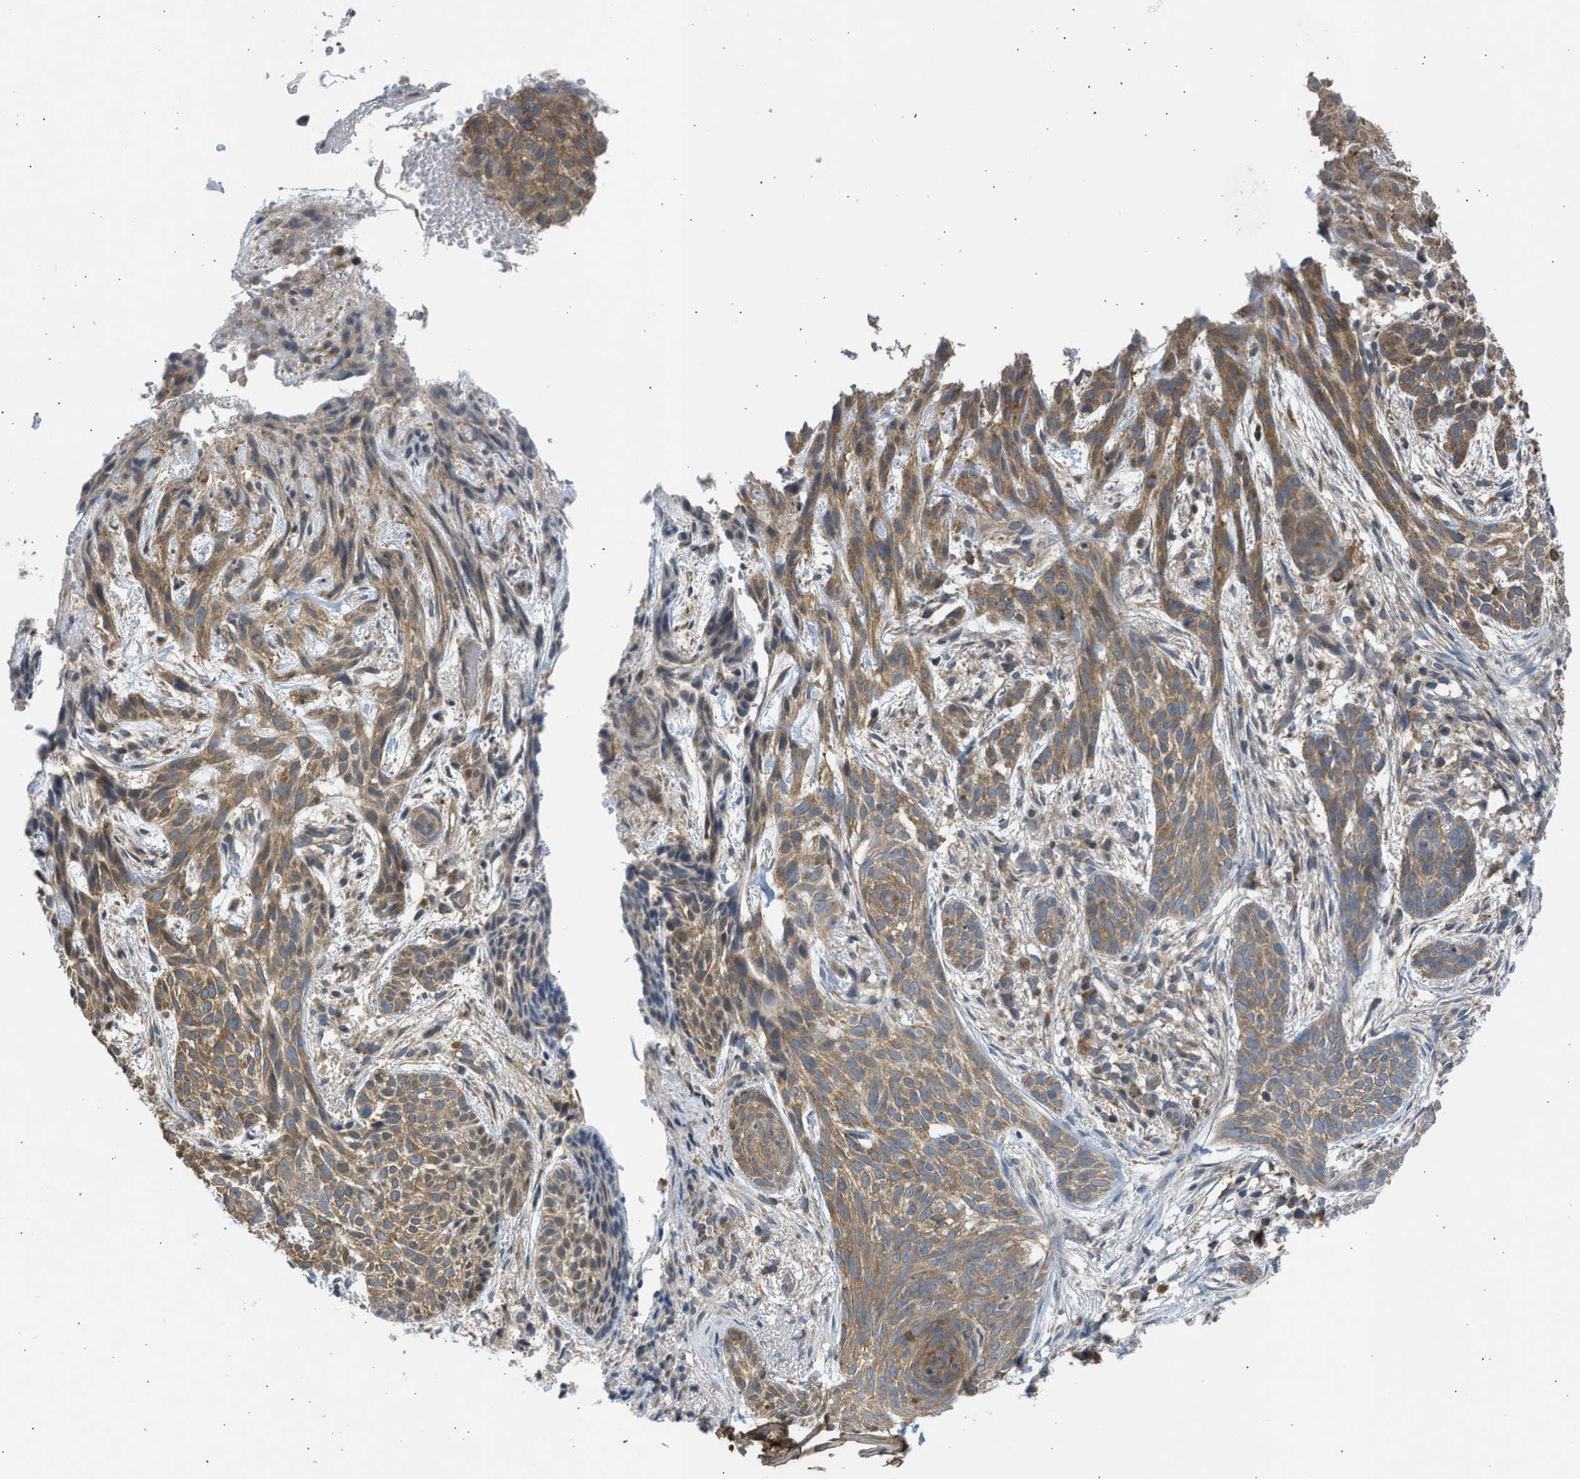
{"staining": {"intensity": "moderate", "quantity": ">75%", "location": "cytoplasmic/membranous"}, "tissue": "skin cancer", "cell_type": "Tumor cells", "image_type": "cancer", "snomed": [{"axis": "morphology", "description": "Basal cell carcinoma"}, {"axis": "topography", "description": "Skin"}], "caption": "A high-resolution histopathology image shows IHC staining of skin cancer, which reveals moderate cytoplasmic/membranous positivity in about >75% of tumor cells.", "gene": "CYP1A1", "patient": {"sex": "female", "age": 59}}